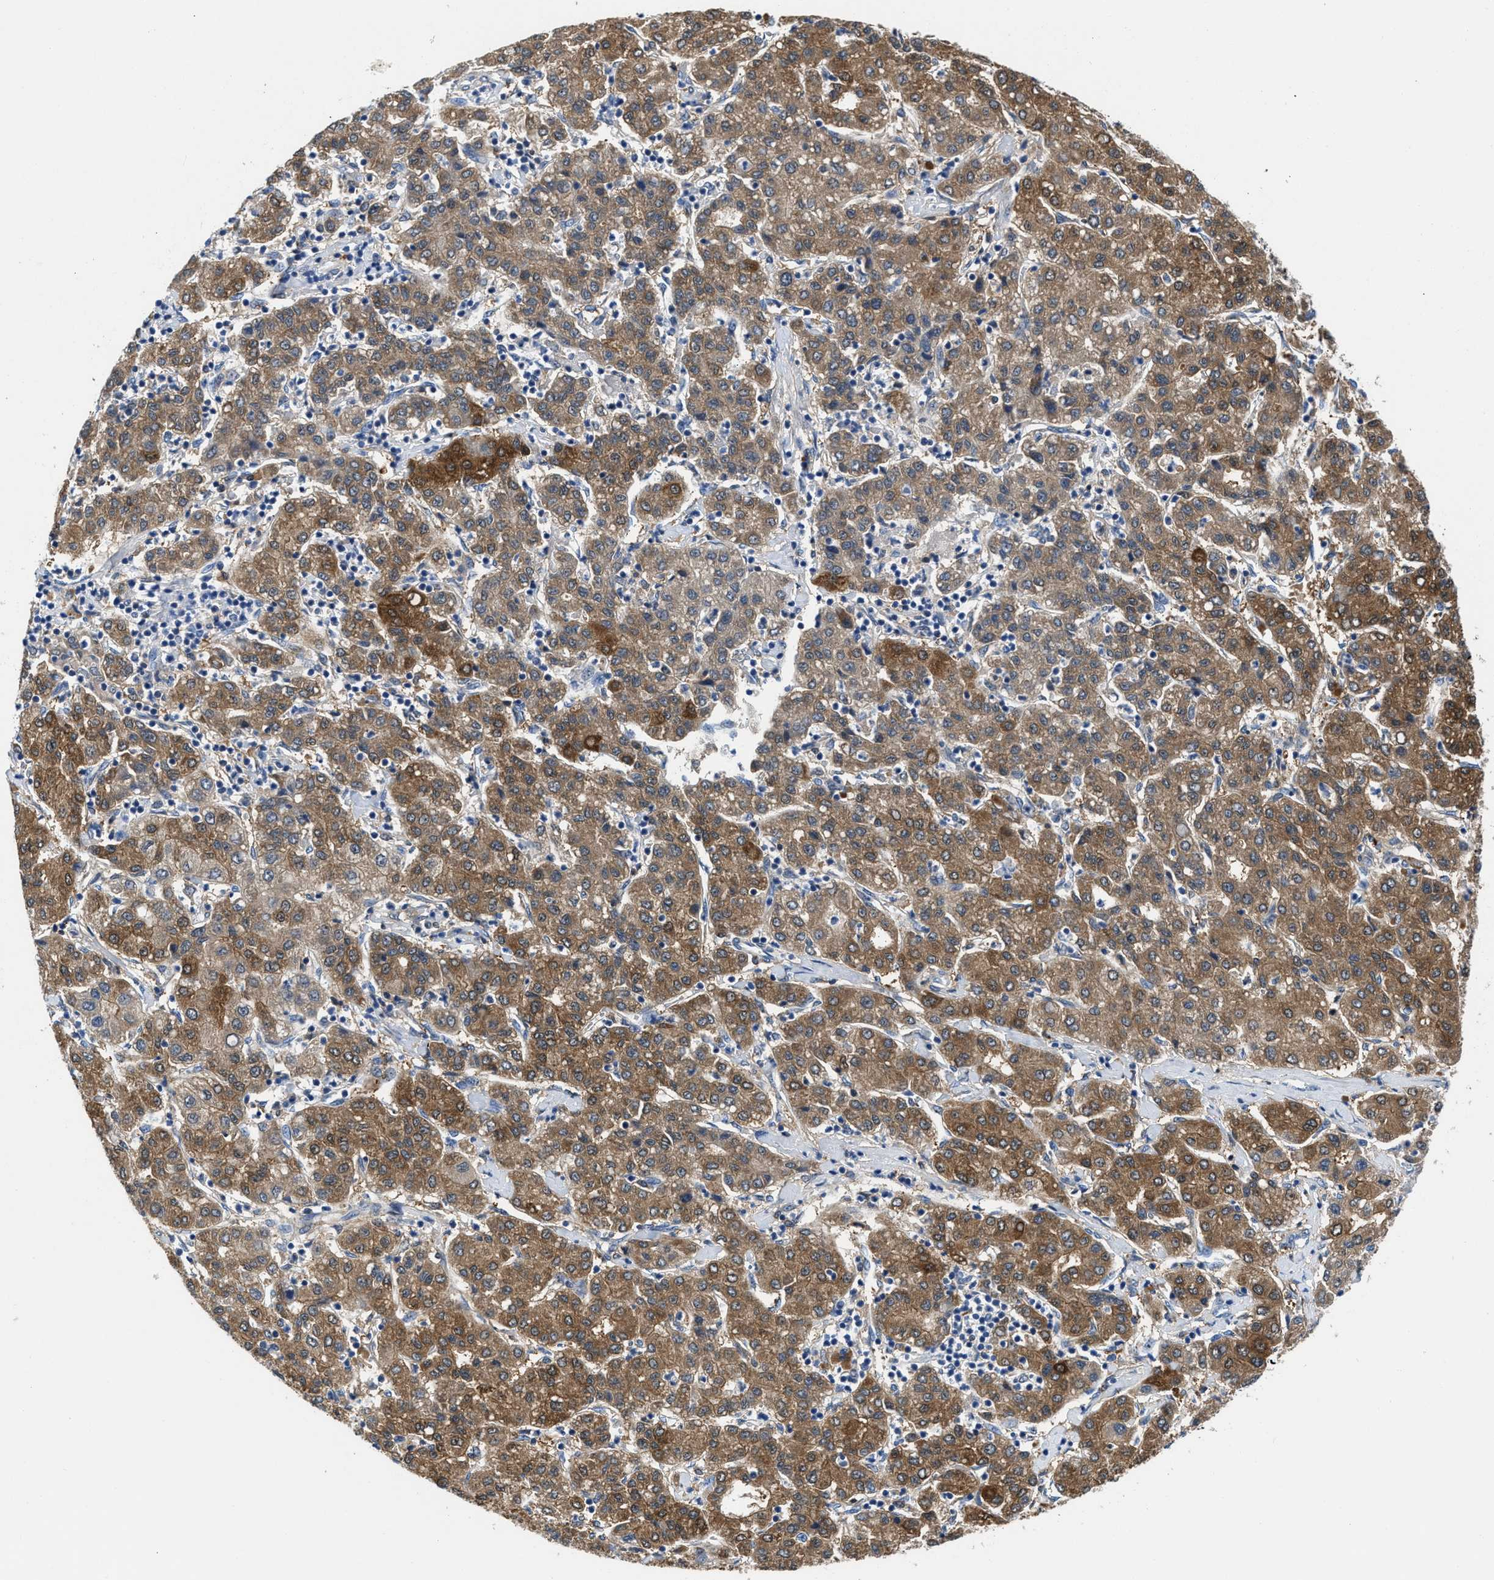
{"staining": {"intensity": "moderate", "quantity": ">75%", "location": "cytoplasmic/membranous,nuclear"}, "tissue": "liver cancer", "cell_type": "Tumor cells", "image_type": "cancer", "snomed": [{"axis": "morphology", "description": "Carcinoma, Hepatocellular, NOS"}, {"axis": "topography", "description": "Liver"}], "caption": "This is an image of immunohistochemistry staining of liver hepatocellular carcinoma, which shows moderate staining in the cytoplasmic/membranous and nuclear of tumor cells.", "gene": "CBR1", "patient": {"sex": "male", "age": 65}}